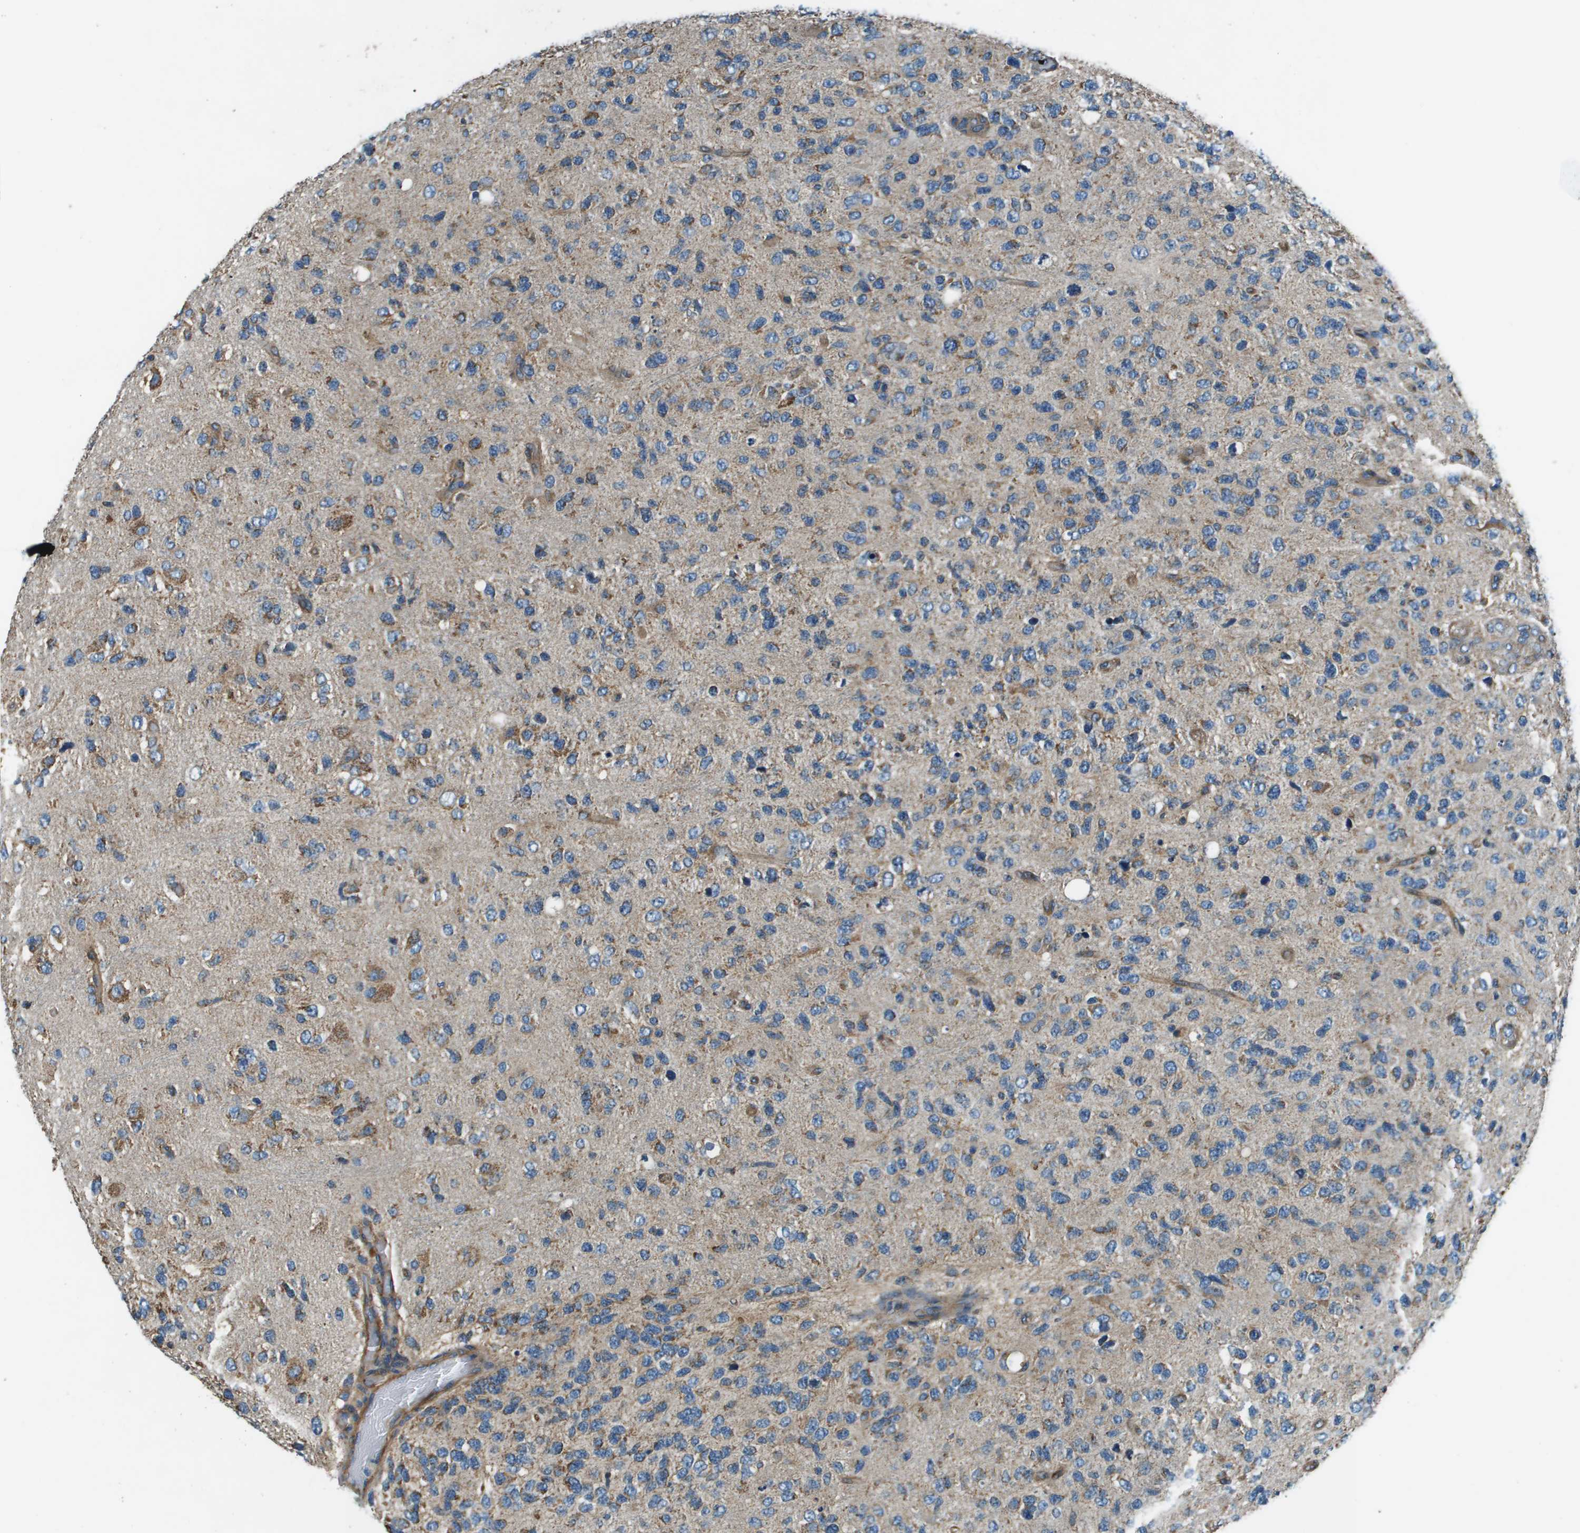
{"staining": {"intensity": "moderate", "quantity": "25%-75%", "location": "cytoplasmic/membranous"}, "tissue": "glioma", "cell_type": "Tumor cells", "image_type": "cancer", "snomed": [{"axis": "morphology", "description": "Glioma, malignant, High grade"}, {"axis": "topography", "description": "Brain"}], "caption": "Human malignant glioma (high-grade) stained with a brown dye exhibits moderate cytoplasmic/membranous positive expression in about 25%-75% of tumor cells.", "gene": "TMEM51", "patient": {"sex": "female", "age": 58}}